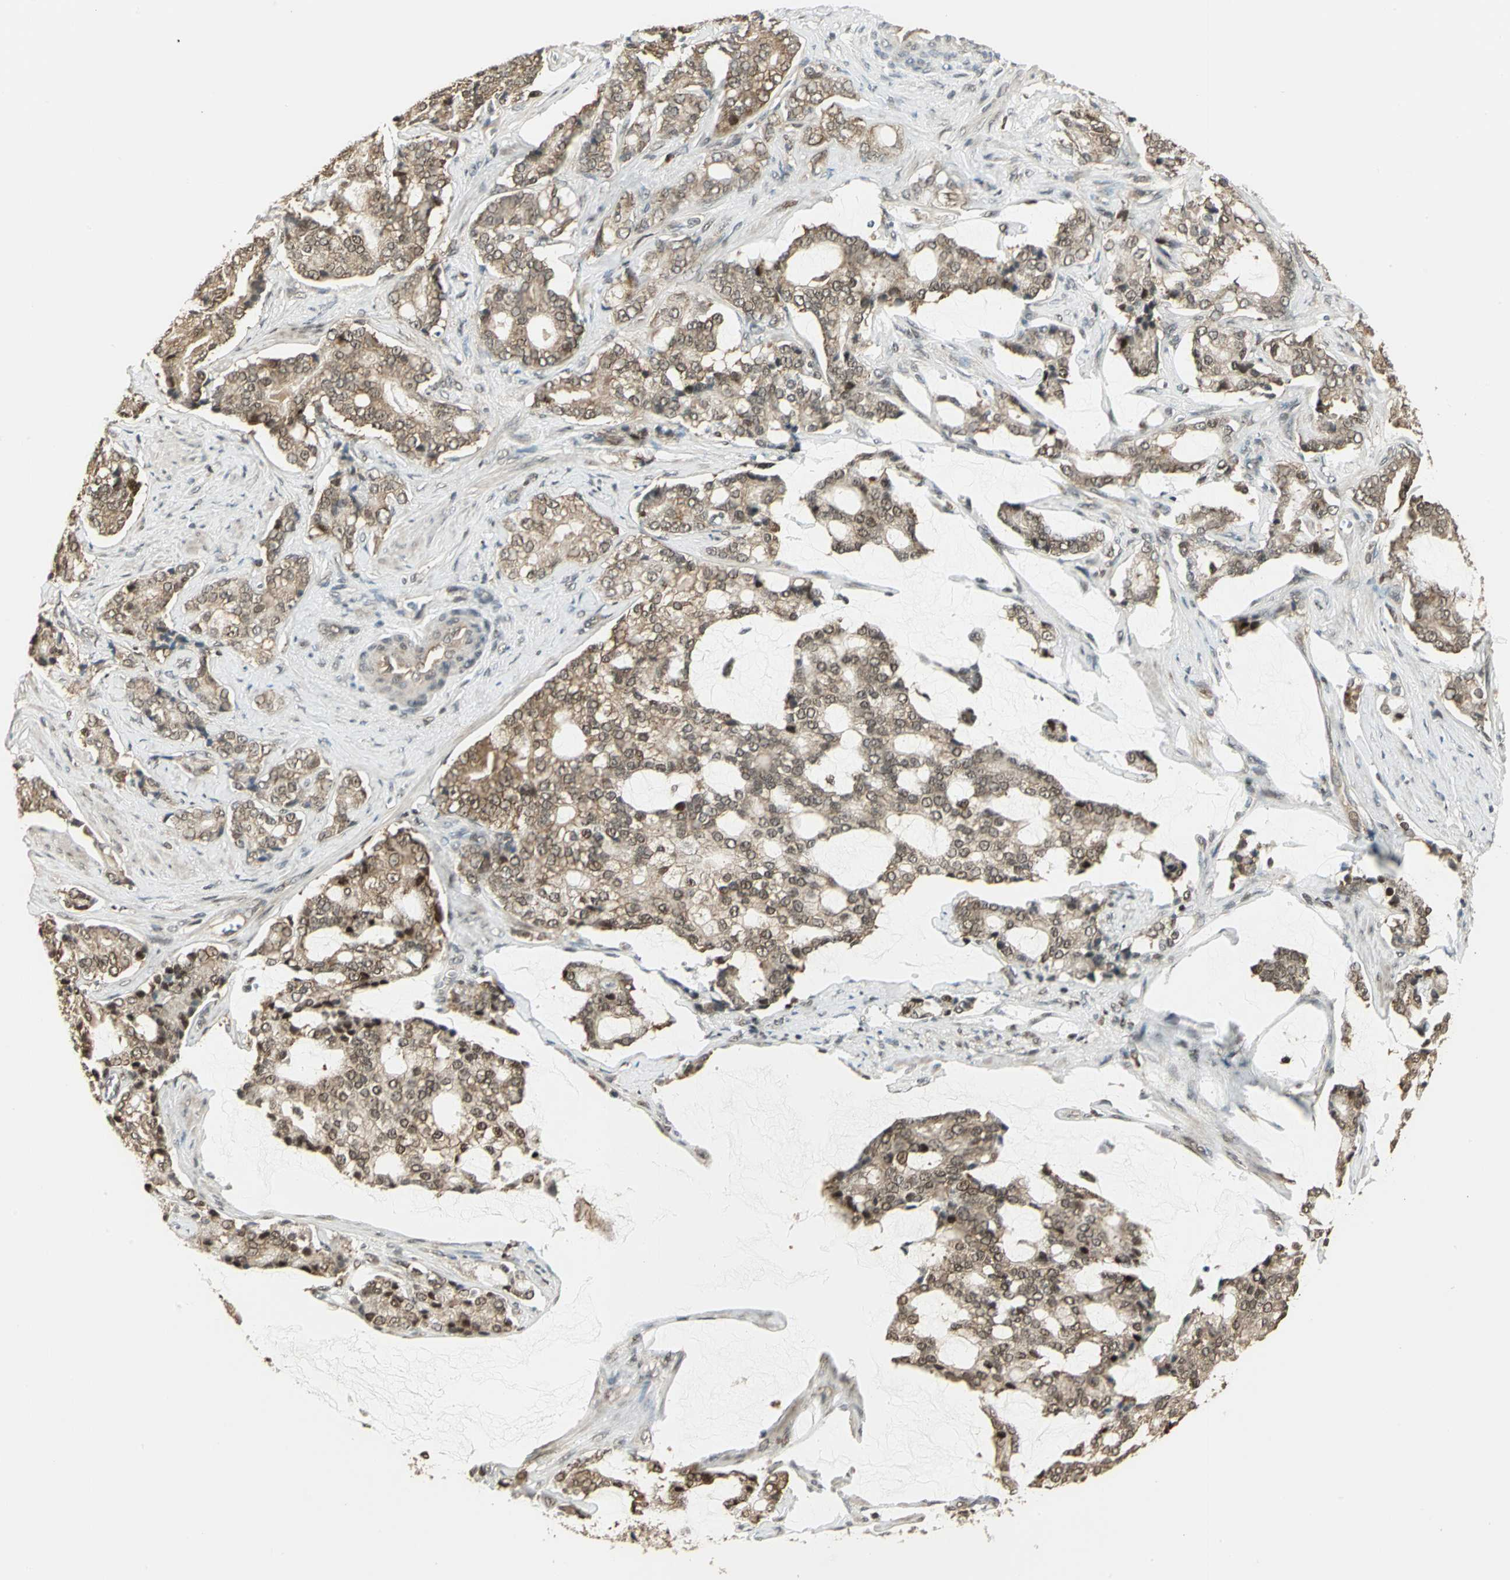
{"staining": {"intensity": "moderate", "quantity": ">75%", "location": "cytoplasmic/membranous,nuclear"}, "tissue": "prostate cancer", "cell_type": "Tumor cells", "image_type": "cancer", "snomed": [{"axis": "morphology", "description": "Adenocarcinoma, Low grade"}, {"axis": "topography", "description": "Prostate"}], "caption": "Prostate adenocarcinoma (low-grade) stained with DAB immunohistochemistry shows medium levels of moderate cytoplasmic/membranous and nuclear staining in about >75% of tumor cells.", "gene": "PSMC3", "patient": {"sex": "male", "age": 58}}